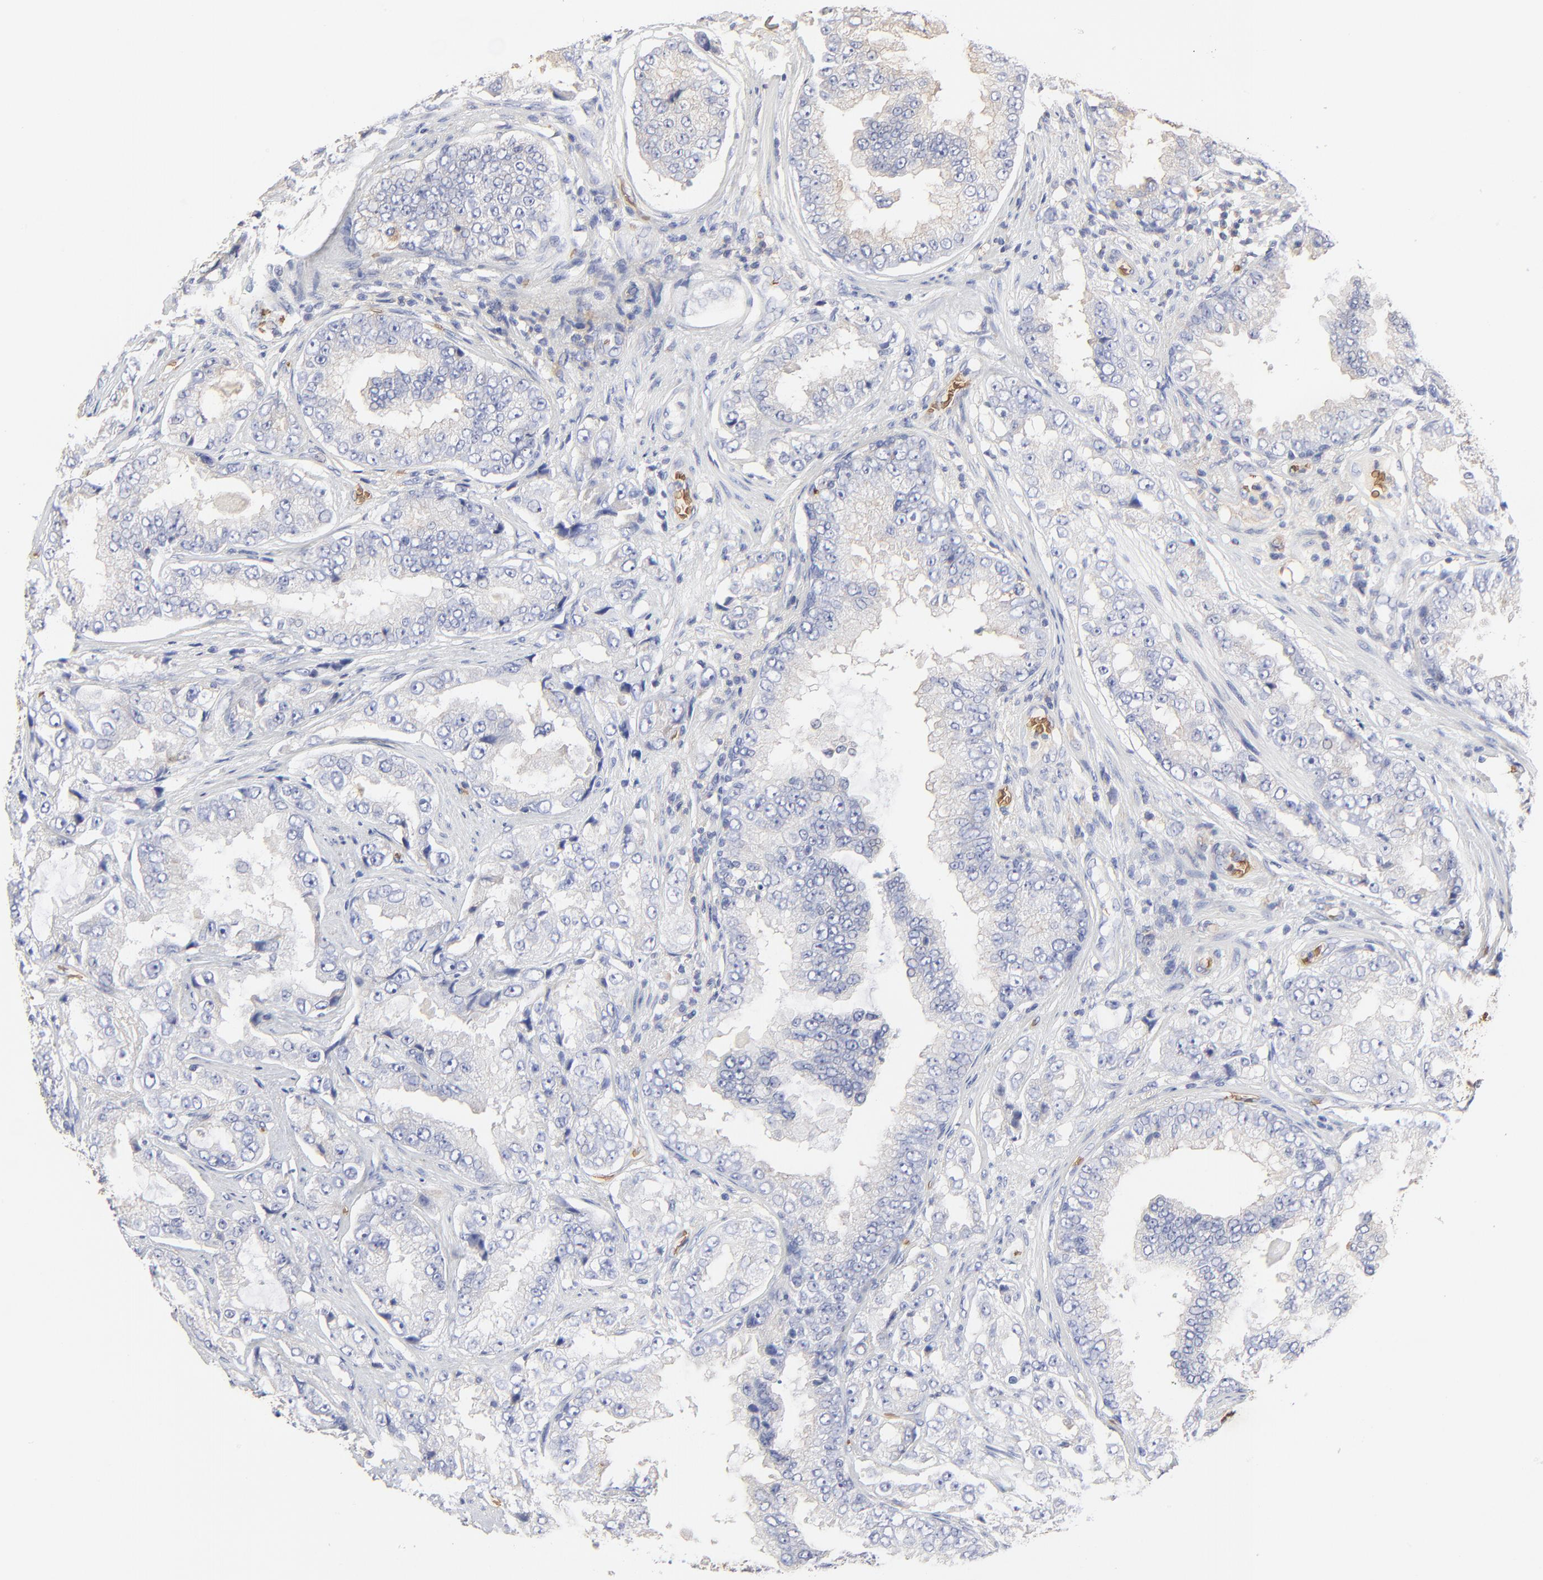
{"staining": {"intensity": "negative", "quantity": "none", "location": "none"}, "tissue": "prostate cancer", "cell_type": "Tumor cells", "image_type": "cancer", "snomed": [{"axis": "morphology", "description": "Adenocarcinoma, High grade"}, {"axis": "topography", "description": "Prostate"}], "caption": "High-grade adenocarcinoma (prostate) was stained to show a protein in brown. There is no significant expression in tumor cells.", "gene": "PAG1", "patient": {"sex": "male", "age": 73}}